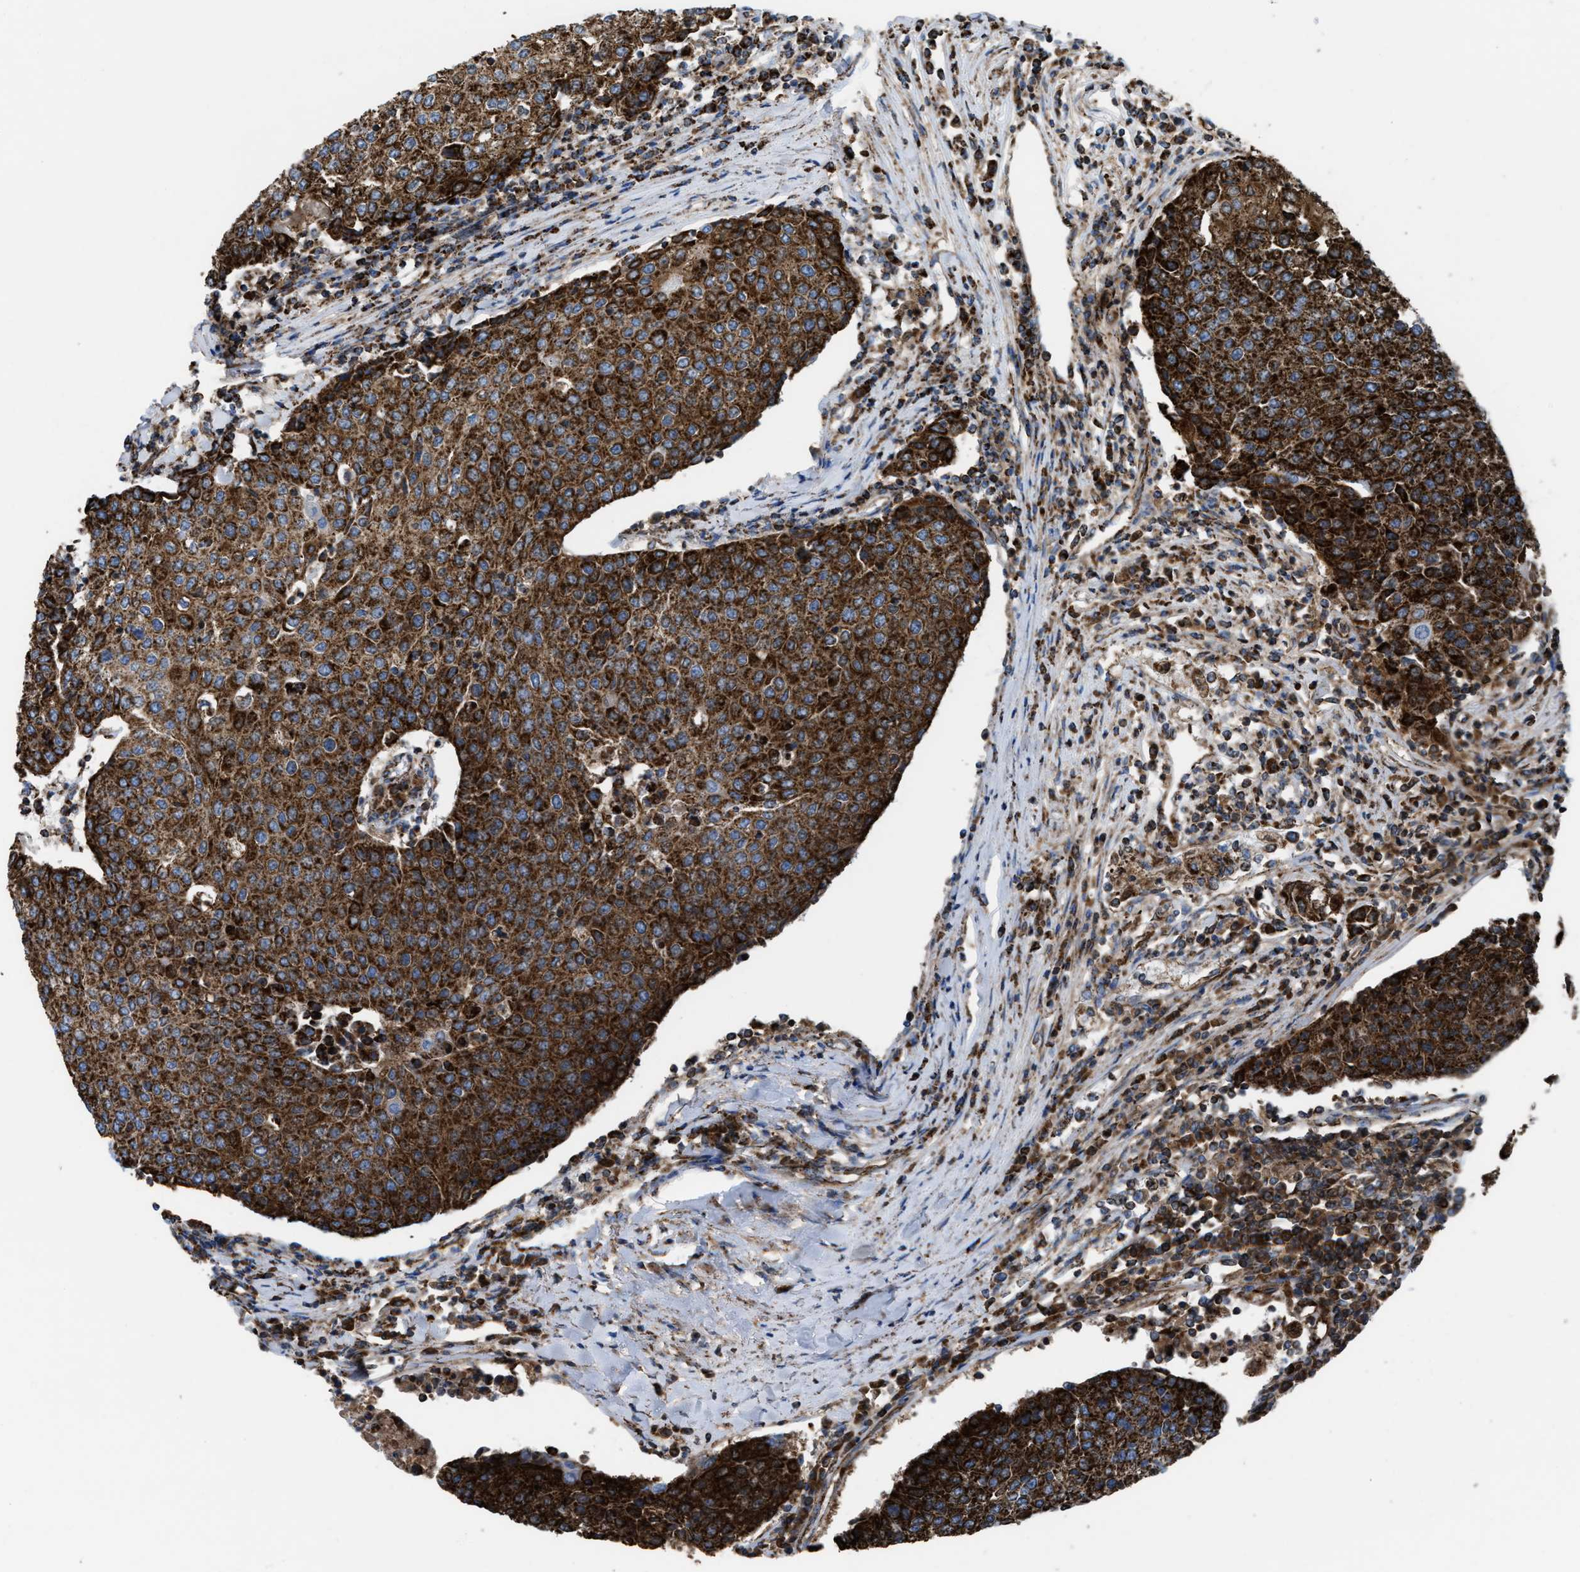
{"staining": {"intensity": "strong", "quantity": ">75%", "location": "cytoplasmic/membranous"}, "tissue": "urothelial cancer", "cell_type": "Tumor cells", "image_type": "cancer", "snomed": [{"axis": "morphology", "description": "Urothelial carcinoma, High grade"}, {"axis": "topography", "description": "Urinary bladder"}], "caption": "Strong cytoplasmic/membranous protein staining is seen in about >75% of tumor cells in urothelial cancer. The staining was performed using DAB, with brown indicating positive protein expression. Nuclei are stained blue with hematoxylin.", "gene": "ECHS1", "patient": {"sex": "female", "age": 85}}